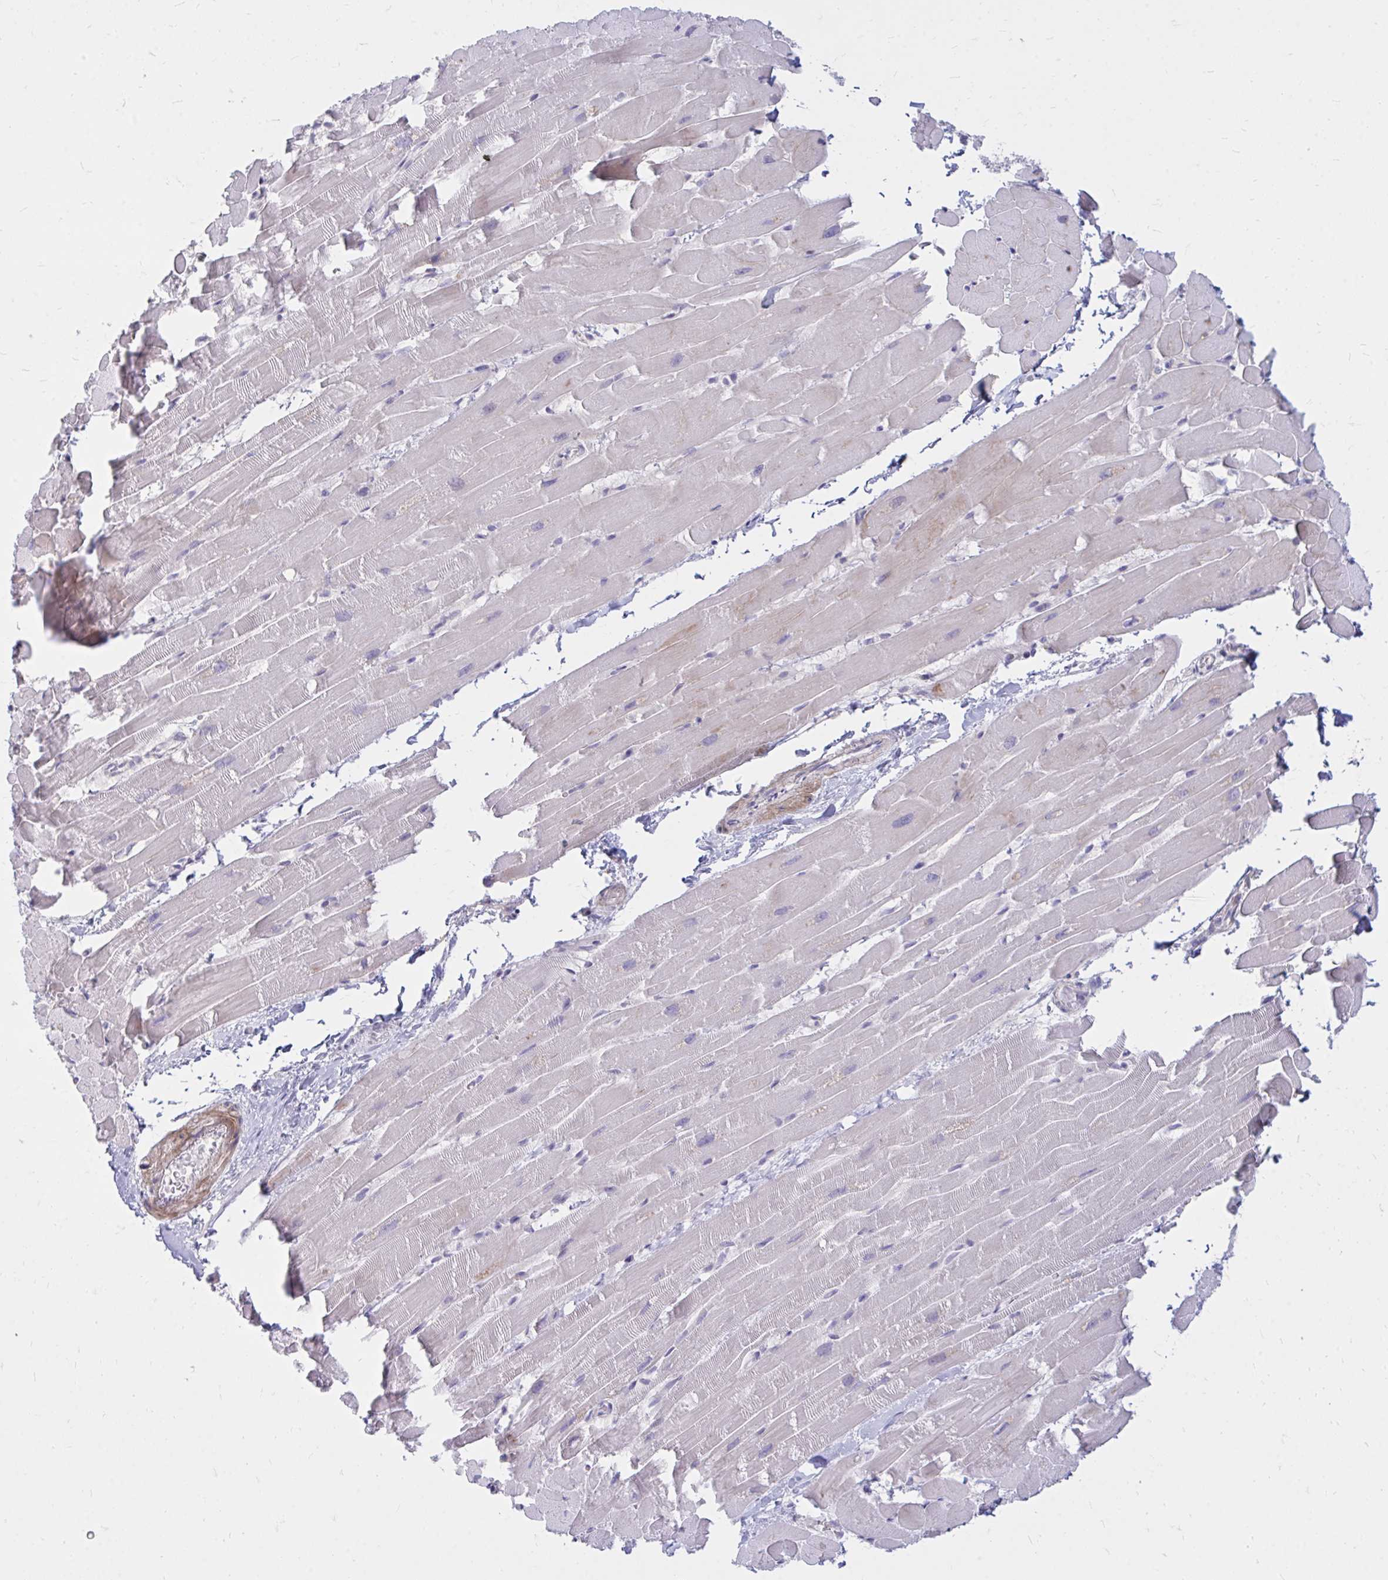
{"staining": {"intensity": "negative", "quantity": "none", "location": "none"}, "tissue": "heart muscle", "cell_type": "Cardiomyocytes", "image_type": "normal", "snomed": [{"axis": "morphology", "description": "Normal tissue, NOS"}, {"axis": "topography", "description": "Heart"}], "caption": "The immunohistochemistry micrograph has no significant expression in cardiomyocytes of heart muscle. (Immunohistochemistry (ihc), brightfield microscopy, high magnification).", "gene": "RAB6A", "patient": {"sex": "male", "age": 37}}